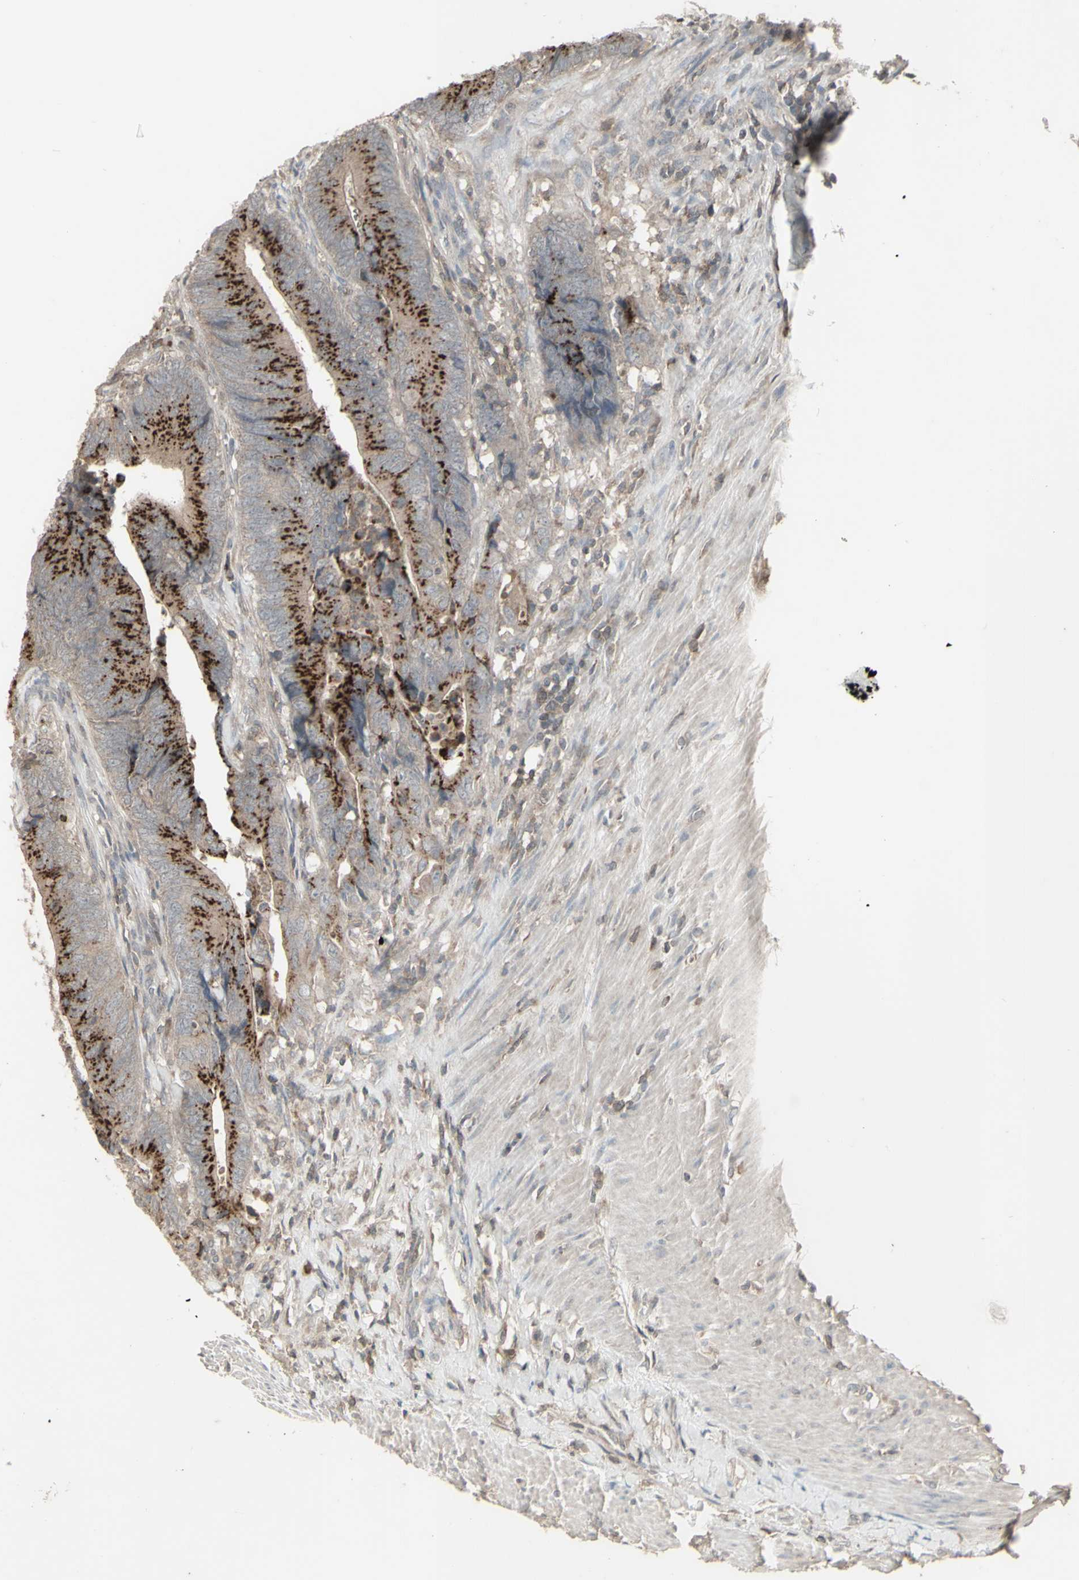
{"staining": {"intensity": "strong", "quantity": ">75%", "location": "cytoplasmic/membranous"}, "tissue": "colorectal cancer", "cell_type": "Tumor cells", "image_type": "cancer", "snomed": [{"axis": "morphology", "description": "Normal tissue, NOS"}, {"axis": "morphology", "description": "Adenocarcinoma, NOS"}, {"axis": "topography", "description": "Colon"}], "caption": "Strong cytoplasmic/membranous staining is present in approximately >75% of tumor cells in colorectal cancer (adenocarcinoma).", "gene": "CSK", "patient": {"sex": "male", "age": 56}}